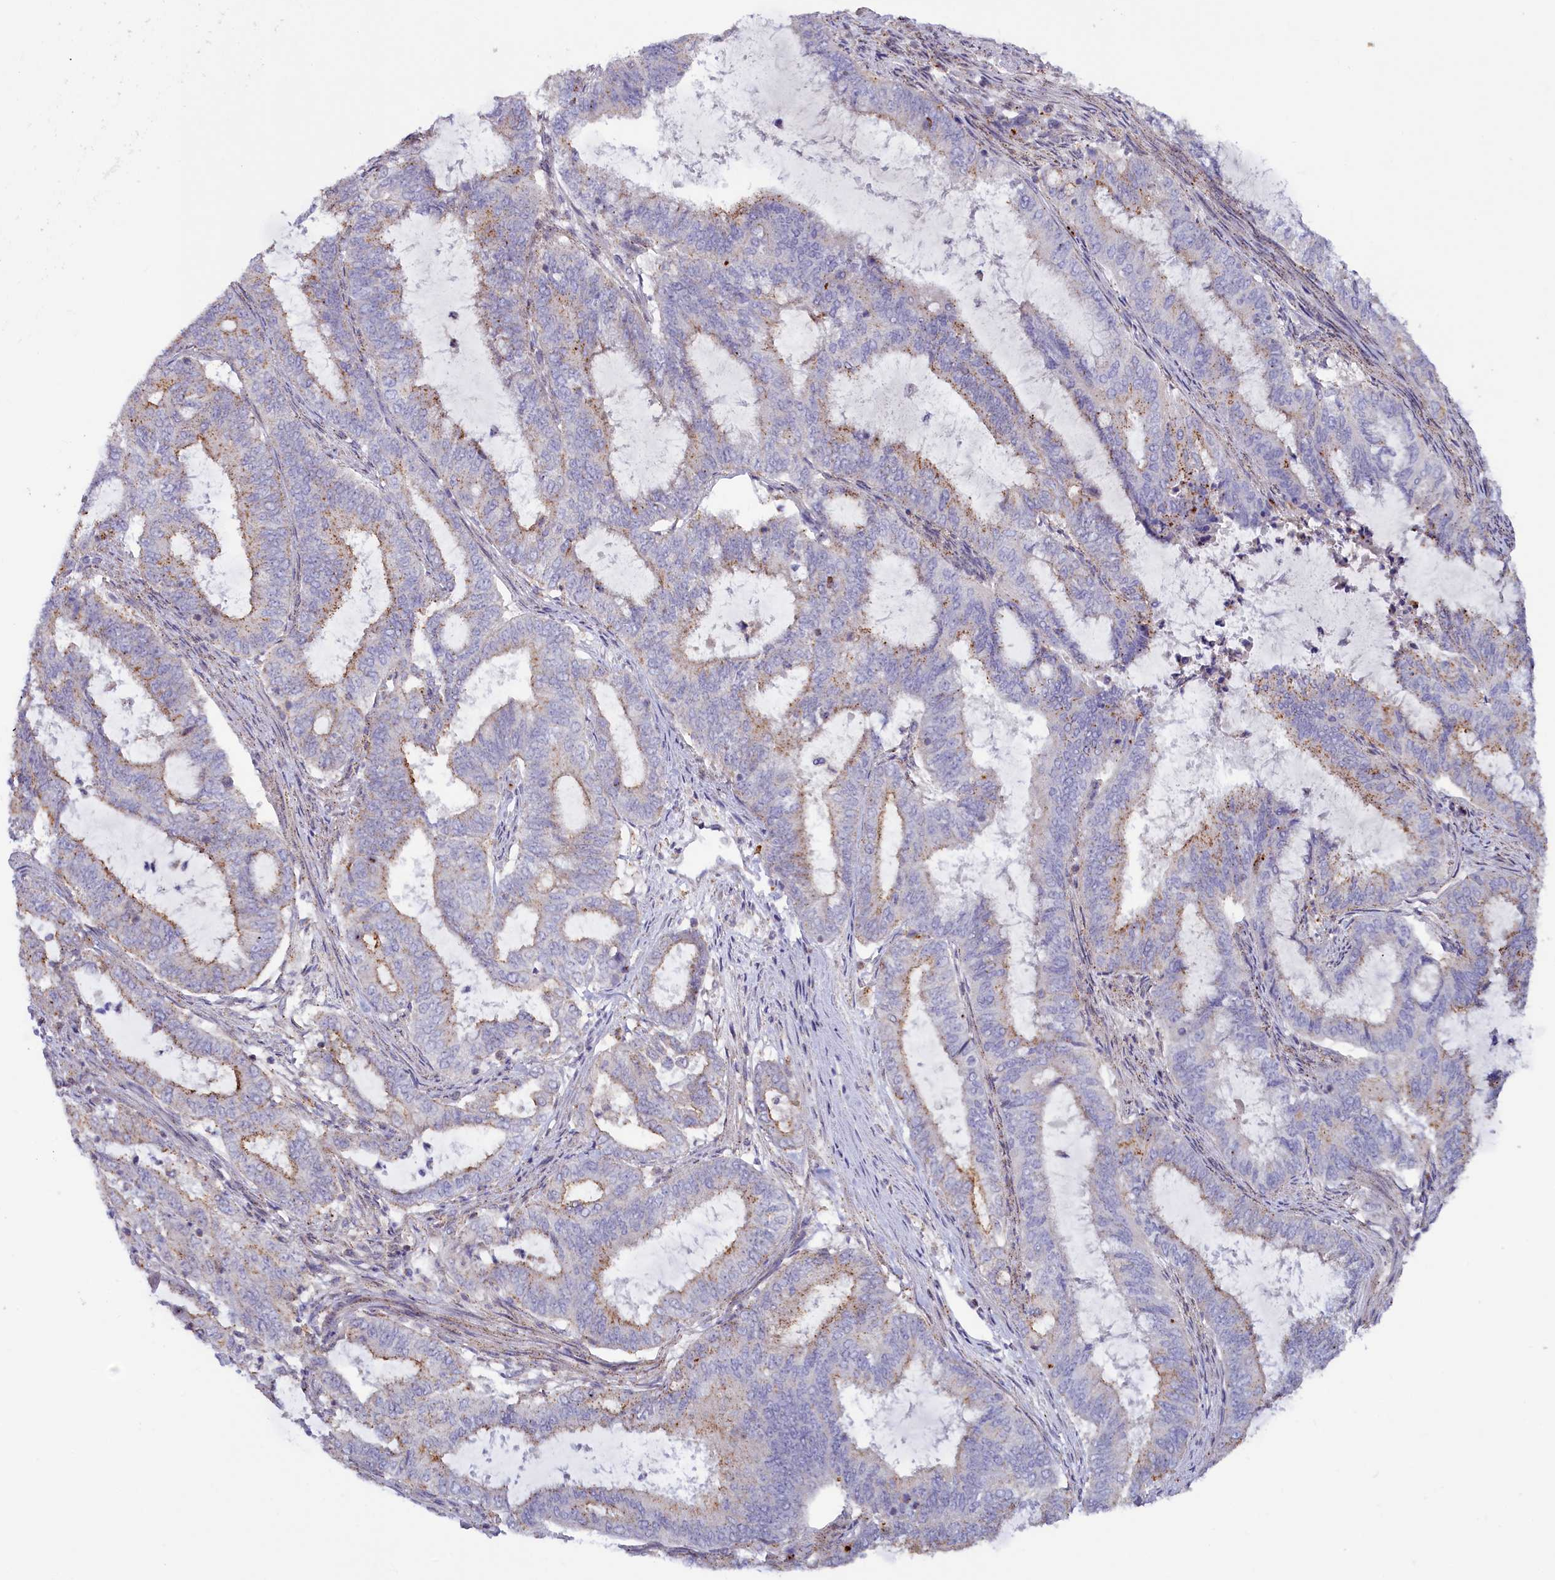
{"staining": {"intensity": "moderate", "quantity": "<25%", "location": "cytoplasmic/membranous"}, "tissue": "endometrial cancer", "cell_type": "Tumor cells", "image_type": "cancer", "snomed": [{"axis": "morphology", "description": "Adenocarcinoma, NOS"}, {"axis": "topography", "description": "Endometrium"}], "caption": "Immunohistochemical staining of human endometrial cancer (adenocarcinoma) demonstrates low levels of moderate cytoplasmic/membranous protein positivity in approximately <25% of tumor cells.", "gene": "HYKK", "patient": {"sex": "female", "age": 51}}